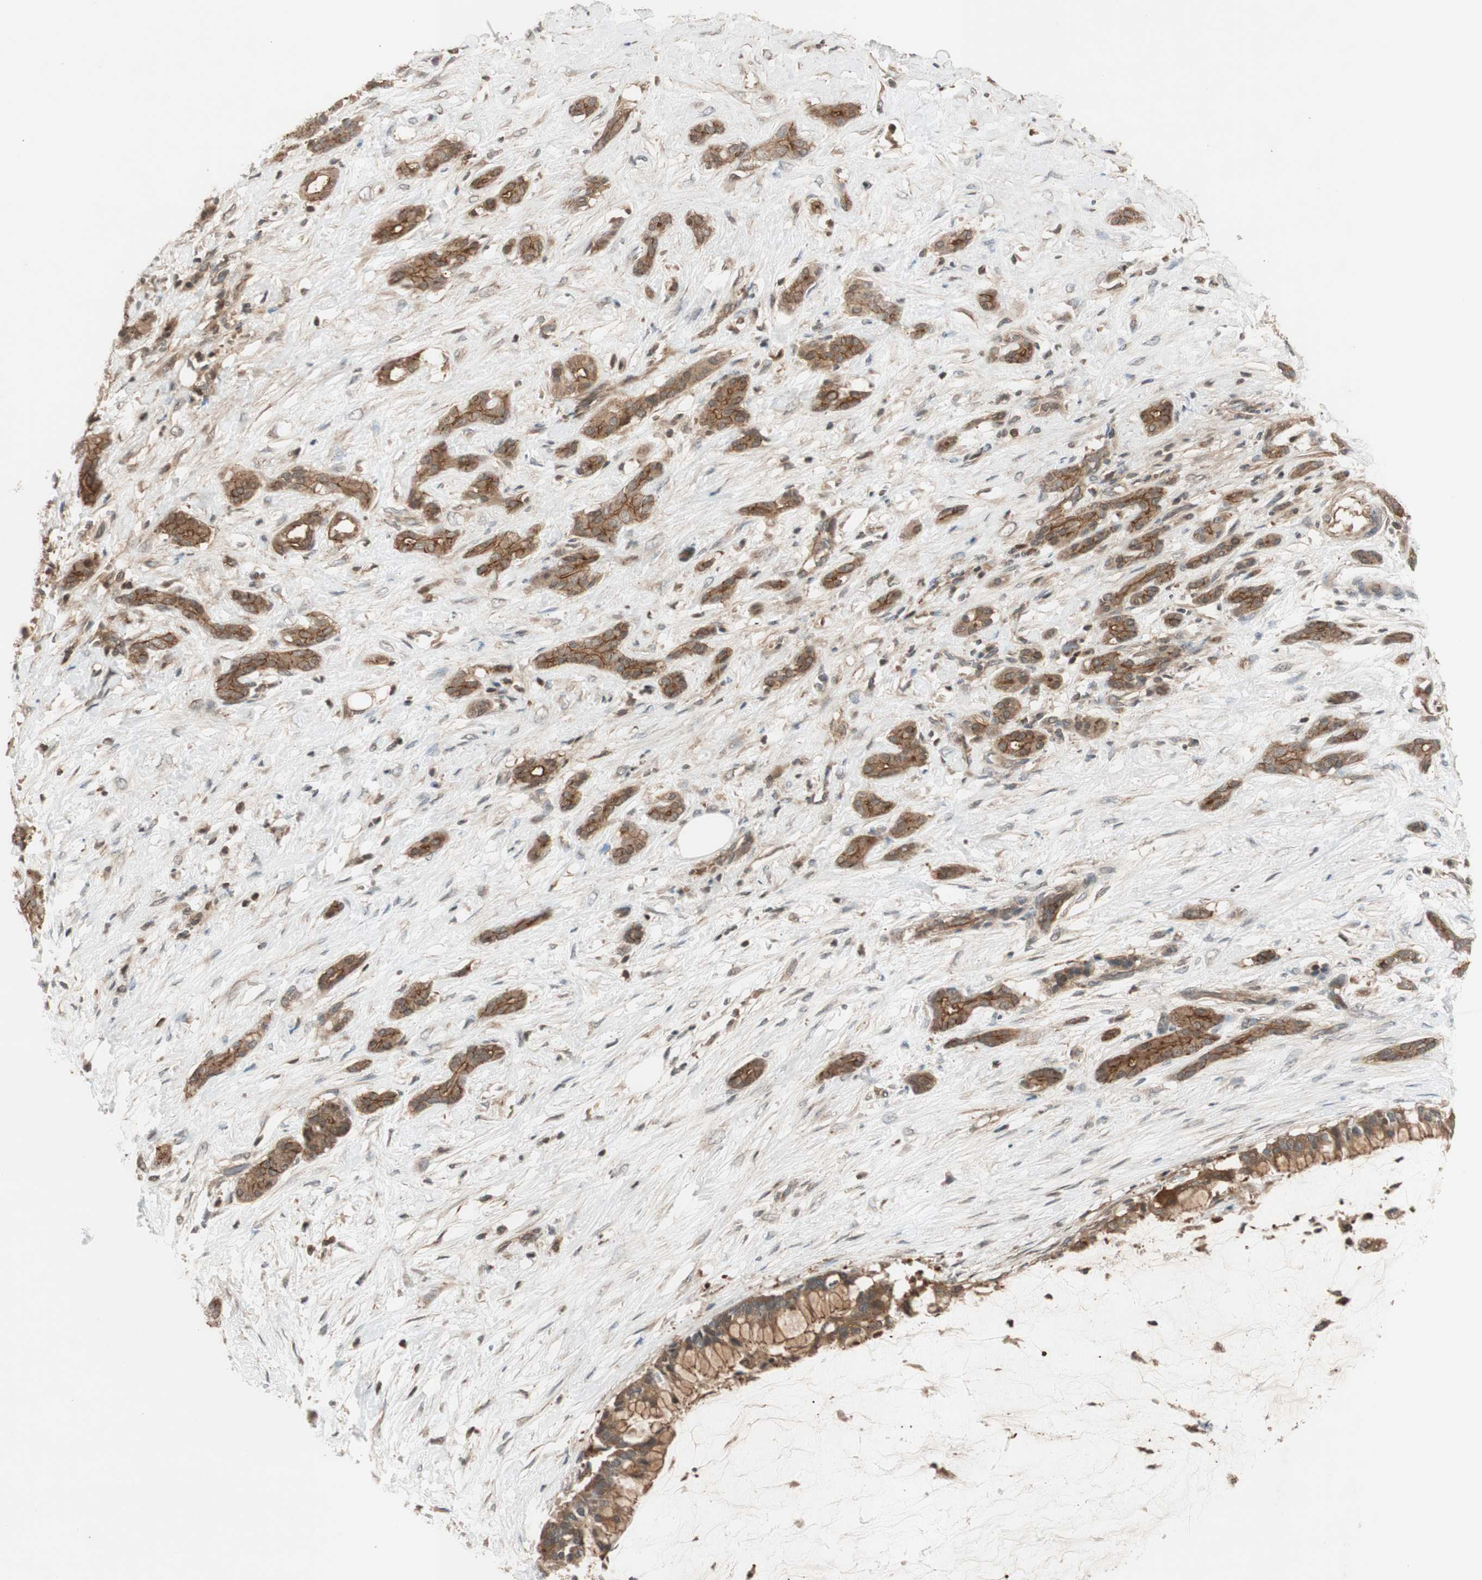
{"staining": {"intensity": "moderate", "quantity": ">75%", "location": "cytoplasmic/membranous"}, "tissue": "pancreatic cancer", "cell_type": "Tumor cells", "image_type": "cancer", "snomed": [{"axis": "morphology", "description": "Adenocarcinoma, NOS"}, {"axis": "topography", "description": "Pancreas"}], "caption": "Immunohistochemistry of pancreatic adenocarcinoma demonstrates medium levels of moderate cytoplasmic/membranous staining in approximately >75% of tumor cells. Immunohistochemistry (ihc) stains the protein in brown and the nuclei are stained blue.", "gene": "EPHA8", "patient": {"sex": "male", "age": 41}}